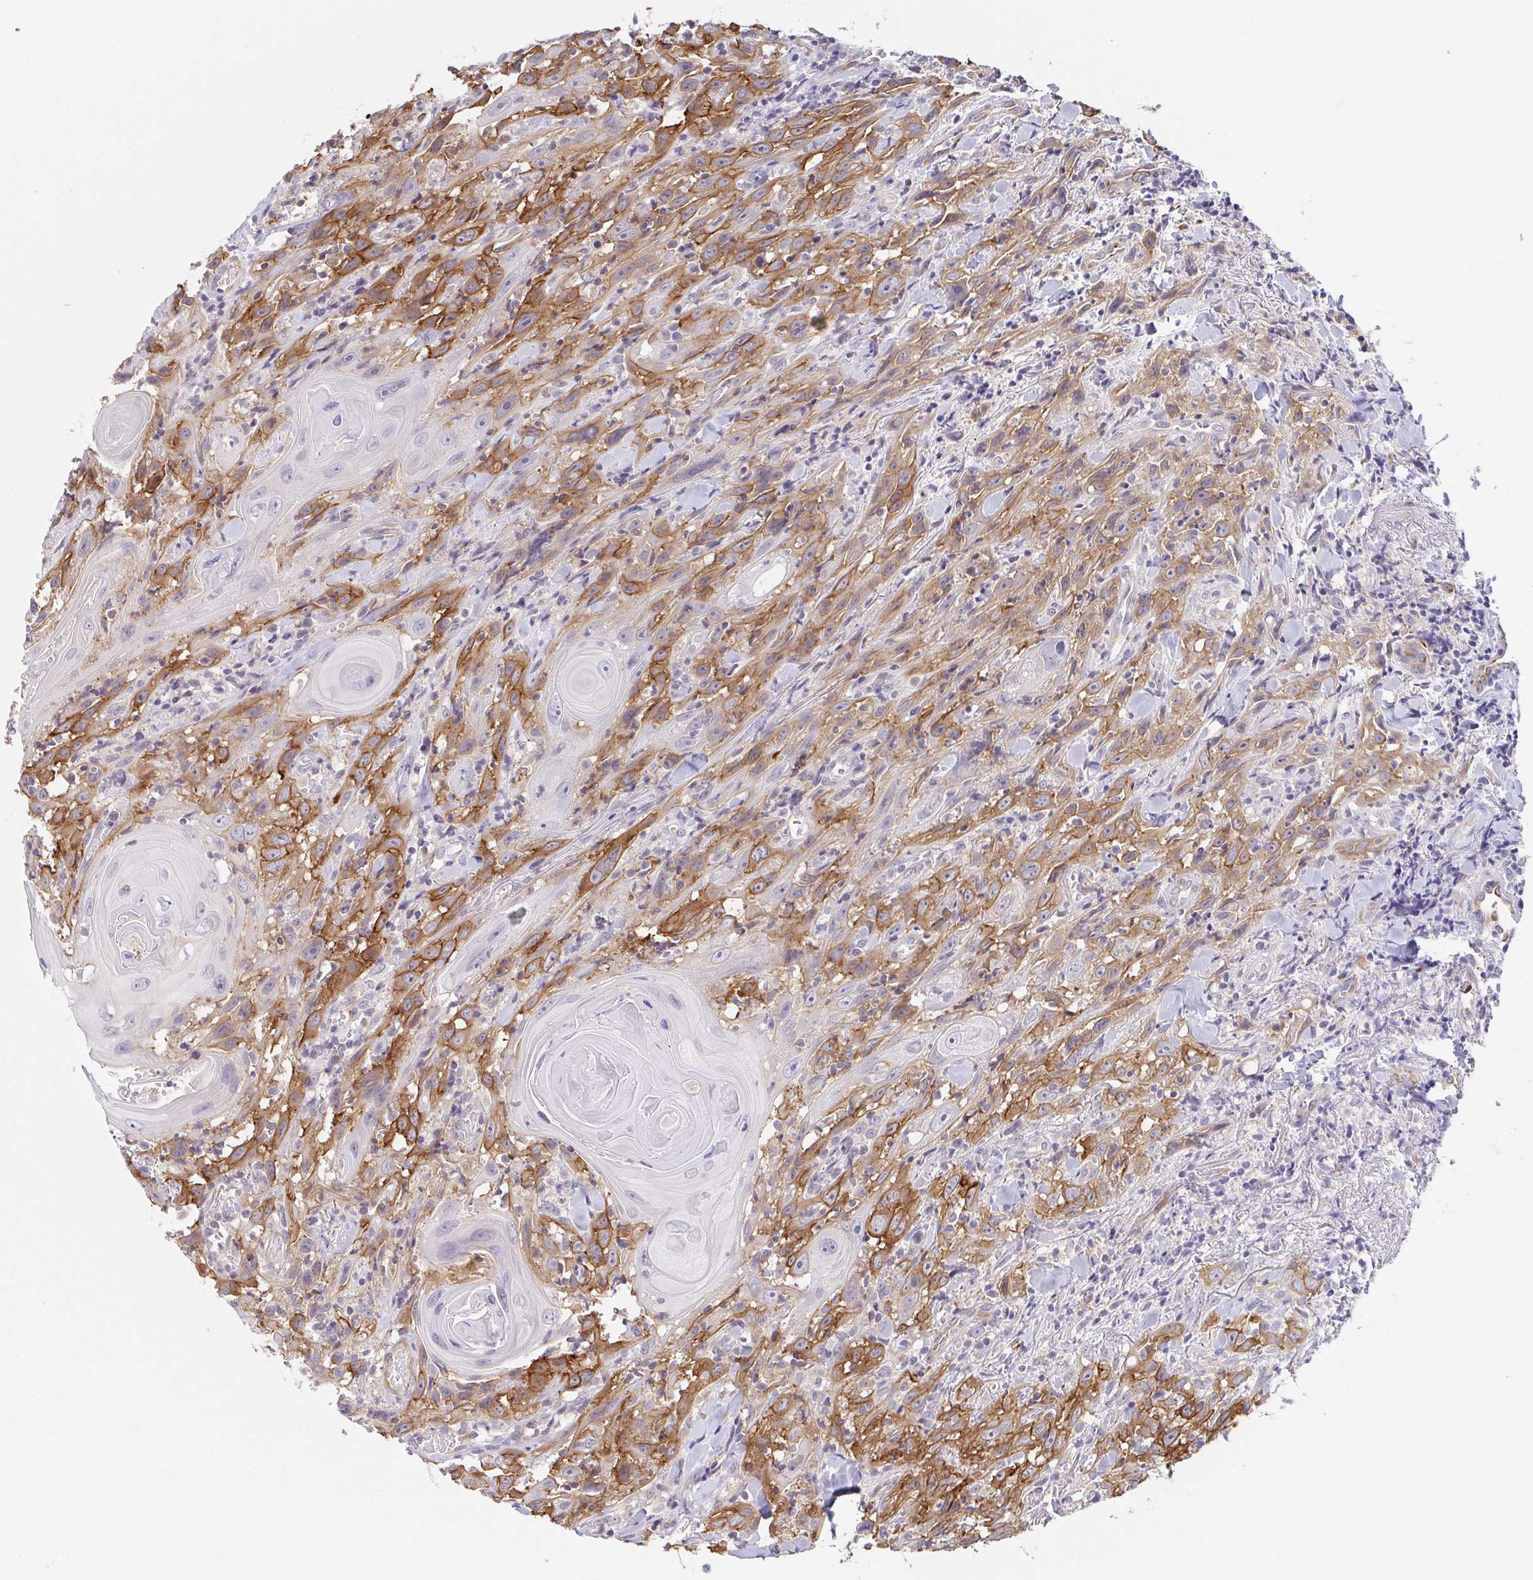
{"staining": {"intensity": "moderate", "quantity": "25%-75%", "location": "cytoplasmic/membranous"}, "tissue": "head and neck cancer", "cell_type": "Tumor cells", "image_type": "cancer", "snomed": [{"axis": "morphology", "description": "Squamous cell carcinoma, NOS"}, {"axis": "topography", "description": "Head-Neck"}], "caption": "Tumor cells show medium levels of moderate cytoplasmic/membranous staining in about 25%-75% of cells in head and neck cancer (squamous cell carcinoma).", "gene": "COL17A1", "patient": {"sex": "female", "age": 95}}